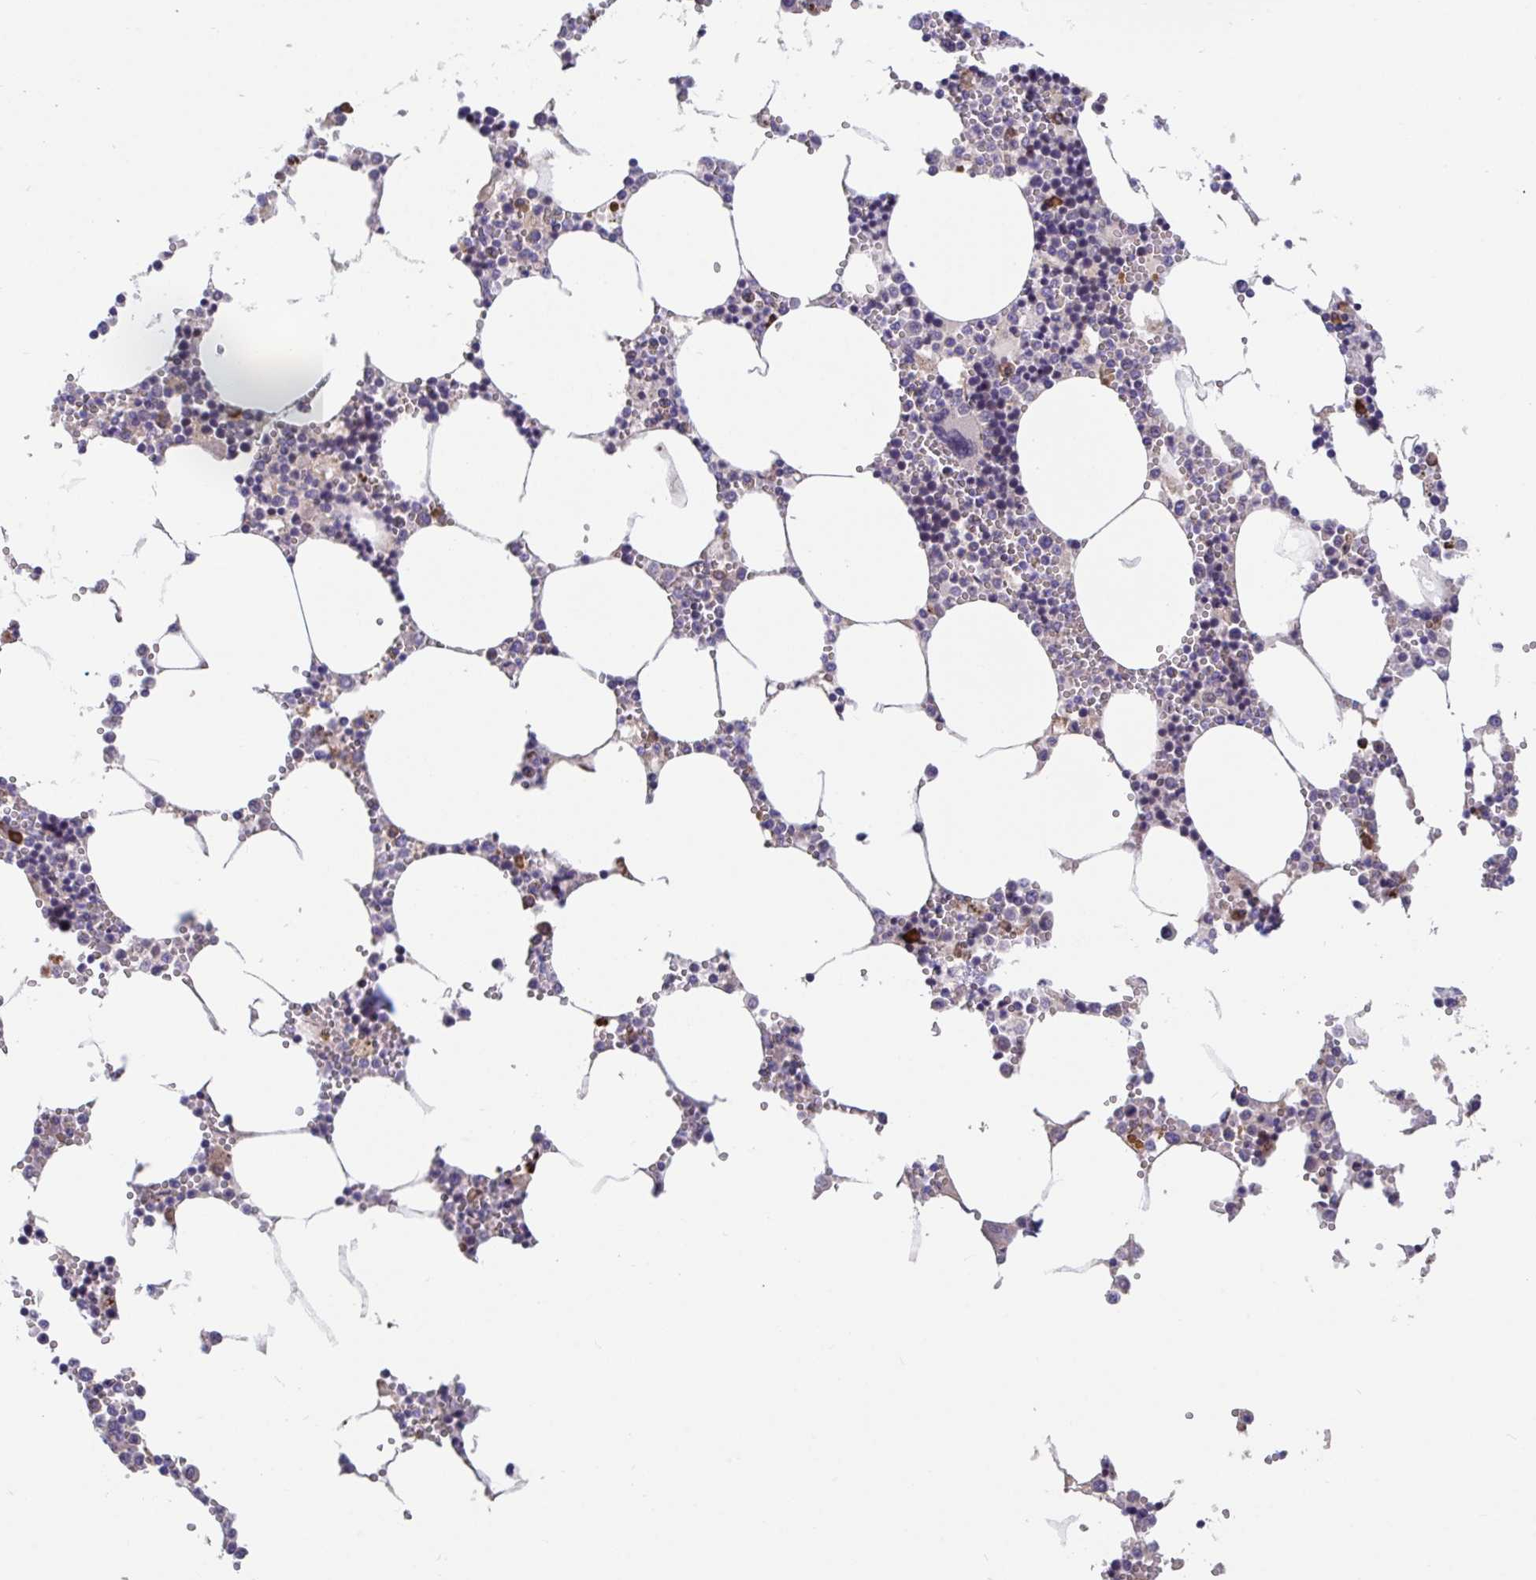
{"staining": {"intensity": "moderate", "quantity": "<25%", "location": "cytoplasmic/membranous"}, "tissue": "bone marrow", "cell_type": "Hematopoietic cells", "image_type": "normal", "snomed": [{"axis": "morphology", "description": "Normal tissue, NOS"}, {"axis": "topography", "description": "Bone marrow"}], "caption": "Benign bone marrow reveals moderate cytoplasmic/membranous staining in about <25% of hematopoietic cells.", "gene": "SUSD4", "patient": {"sex": "male", "age": 54}}